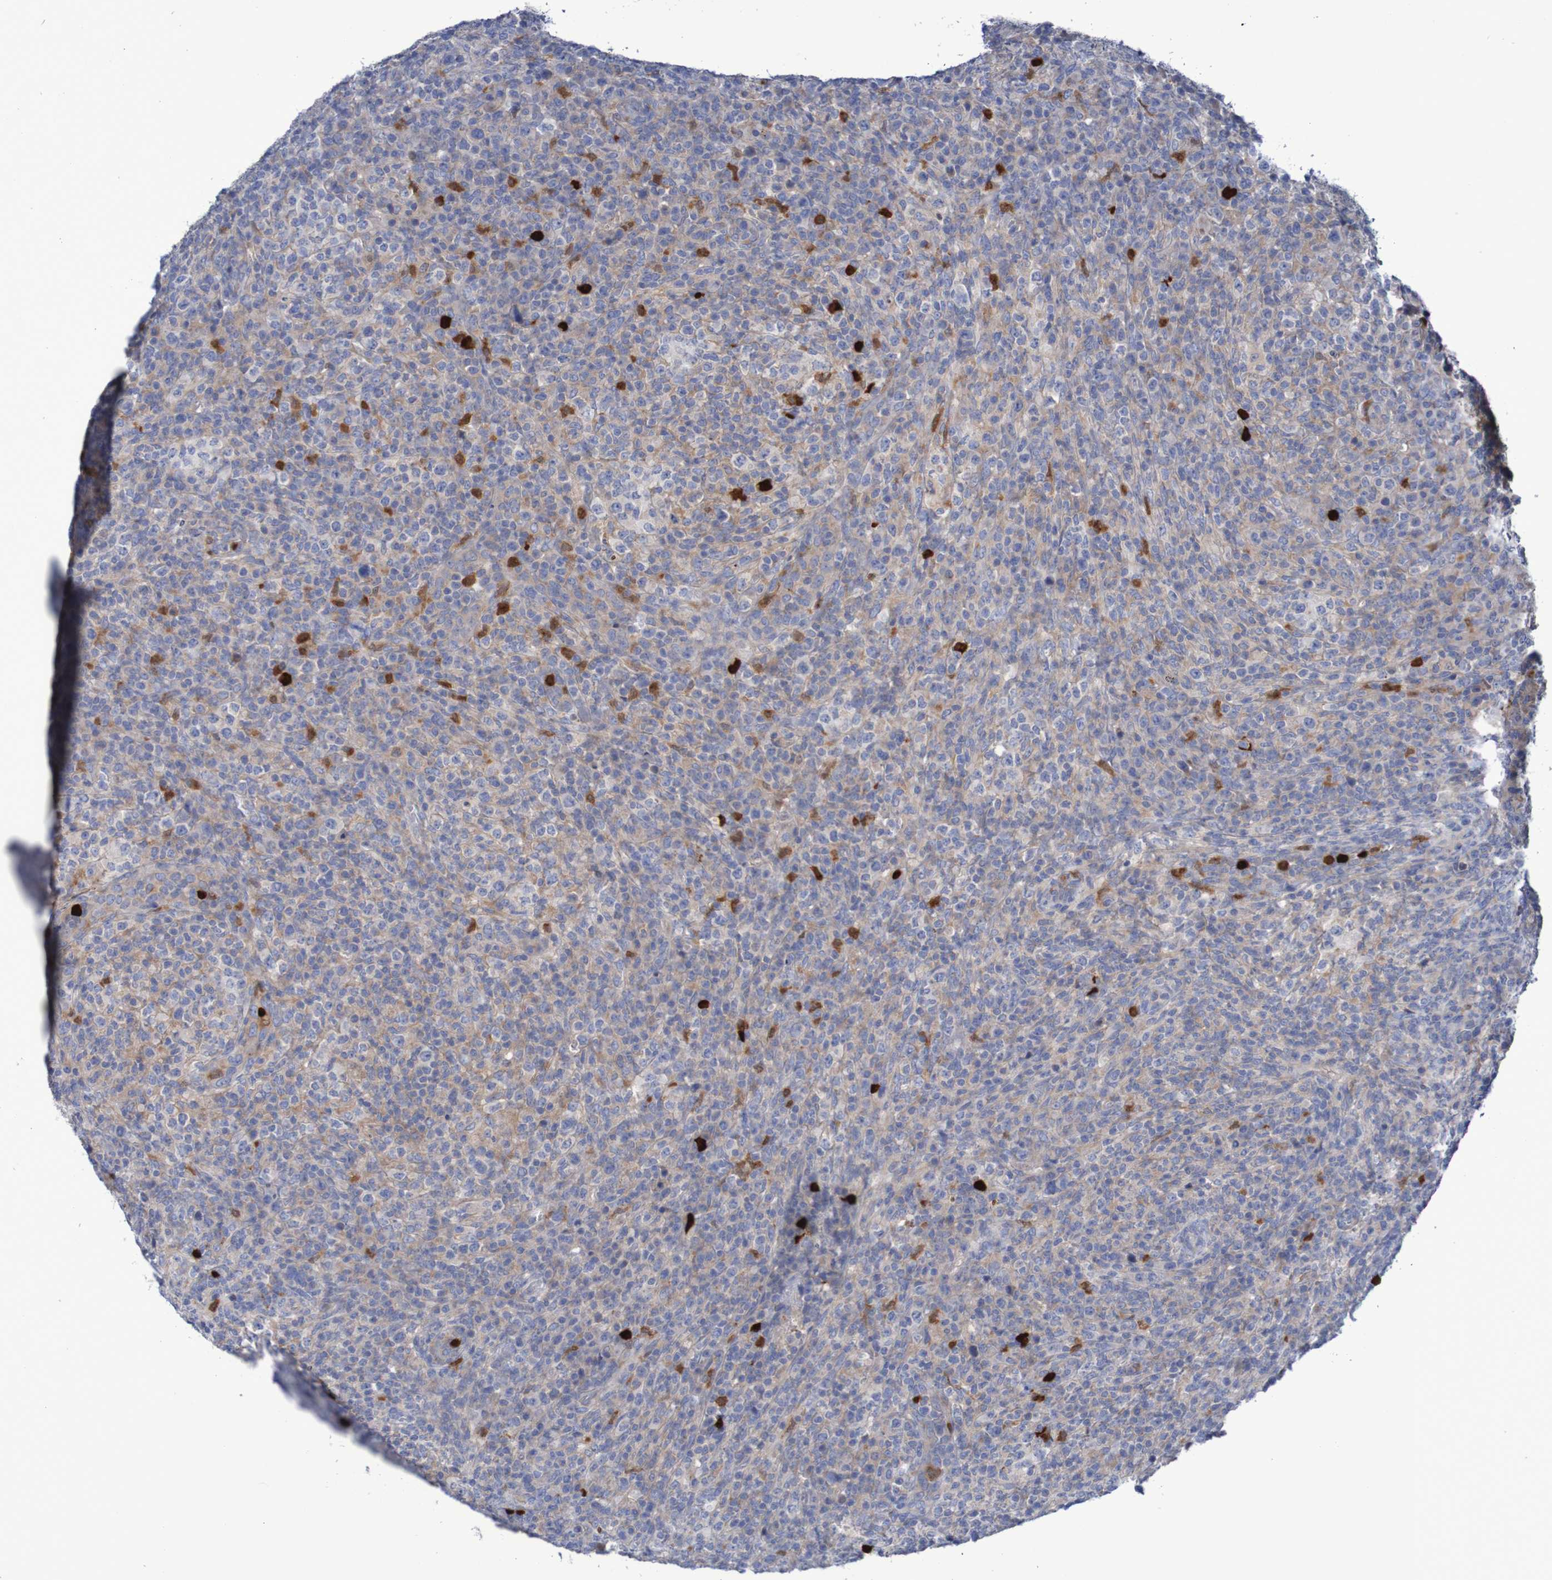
{"staining": {"intensity": "negative", "quantity": "none", "location": "none"}, "tissue": "lymphoma", "cell_type": "Tumor cells", "image_type": "cancer", "snomed": [{"axis": "morphology", "description": "Malignant lymphoma, non-Hodgkin's type, High grade"}, {"axis": "topography", "description": "Lymph node"}], "caption": "Tumor cells are negative for protein expression in human high-grade malignant lymphoma, non-Hodgkin's type.", "gene": "PARP4", "patient": {"sex": "female", "age": 76}}